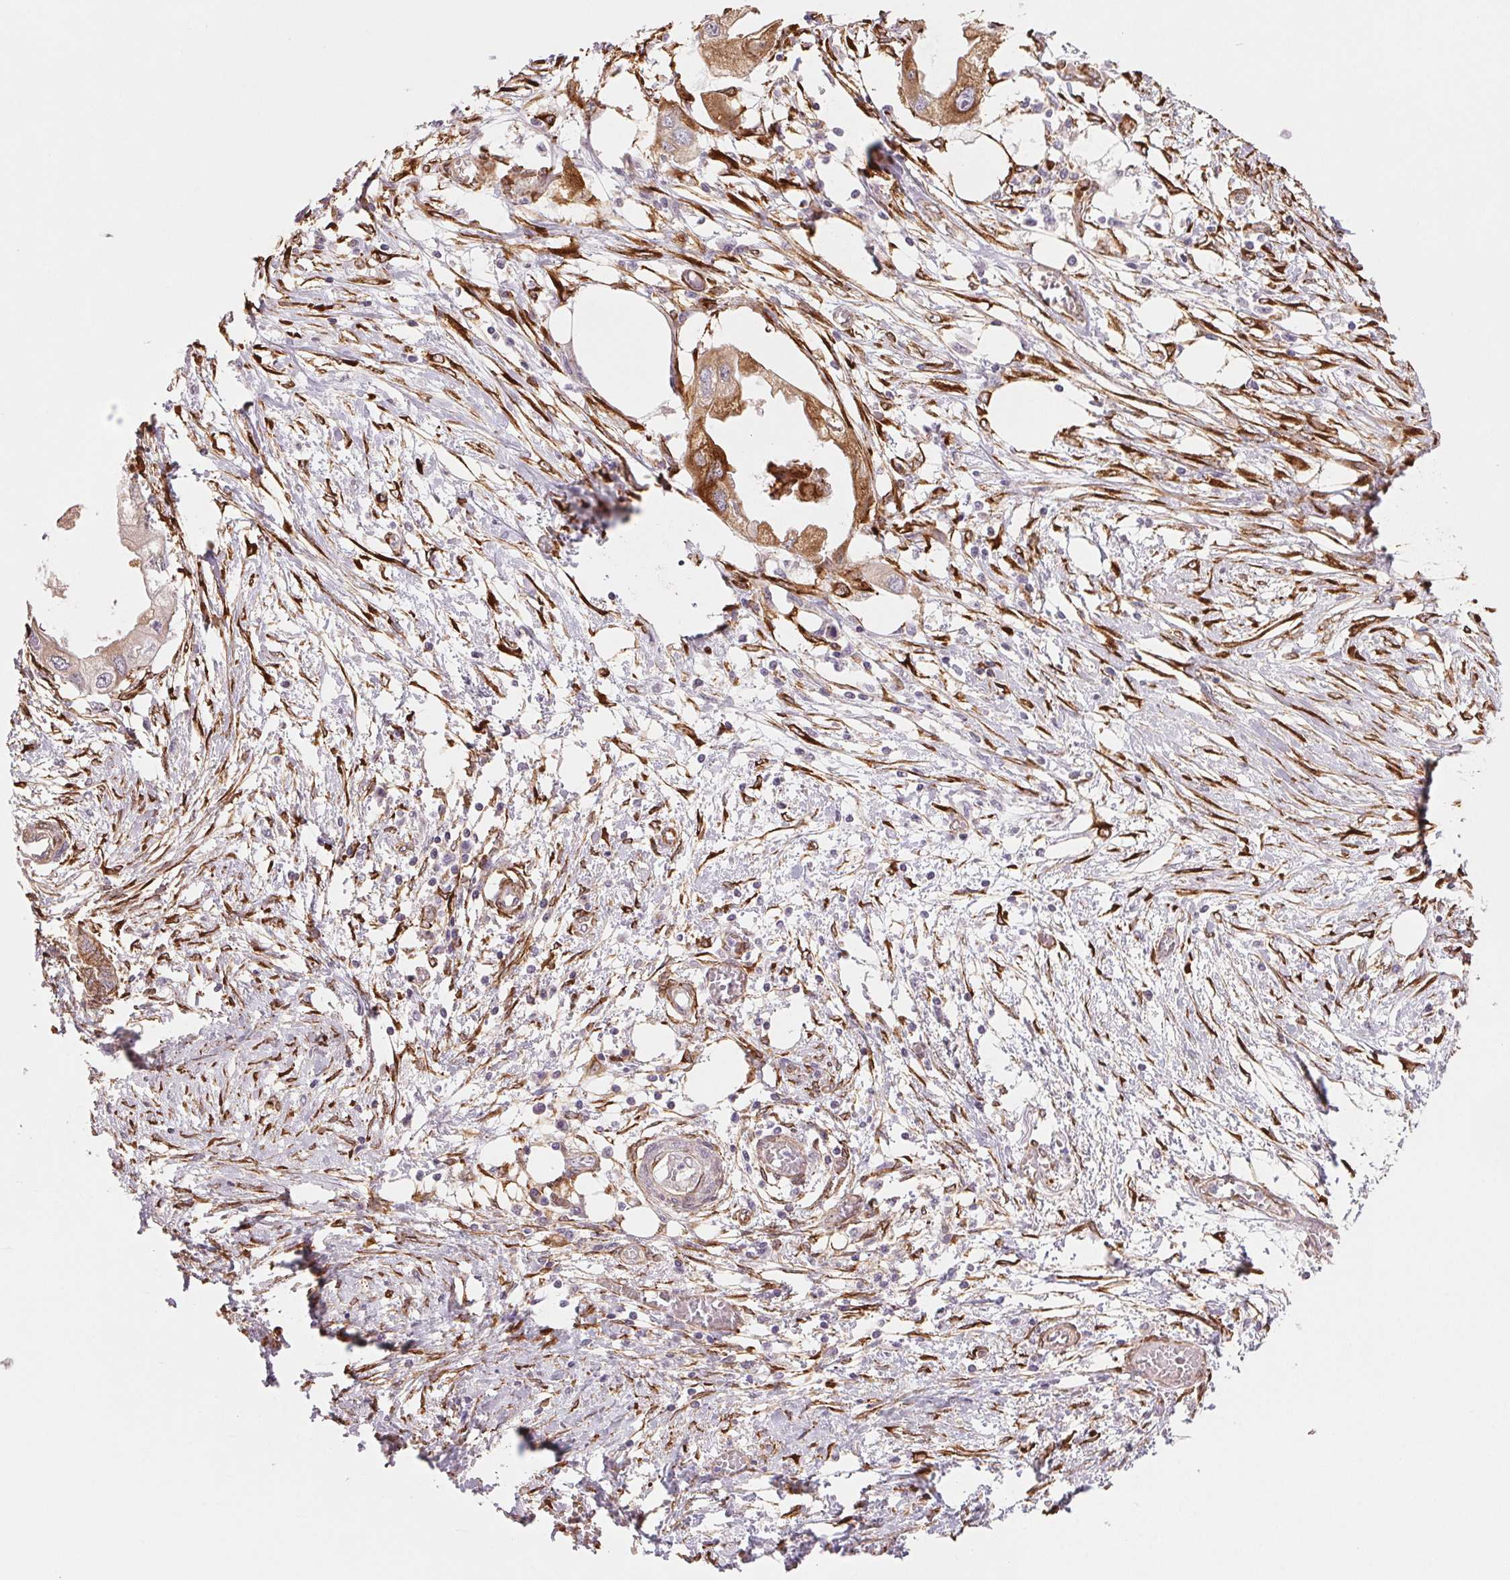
{"staining": {"intensity": "moderate", "quantity": "25%-75%", "location": "cytoplasmic/membranous"}, "tissue": "endometrial cancer", "cell_type": "Tumor cells", "image_type": "cancer", "snomed": [{"axis": "morphology", "description": "Adenocarcinoma, NOS"}, {"axis": "morphology", "description": "Adenocarcinoma, metastatic, NOS"}, {"axis": "topography", "description": "Adipose tissue"}, {"axis": "topography", "description": "Endometrium"}], "caption": "Endometrial cancer (adenocarcinoma) stained with a protein marker demonstrates moderate staining in tumor cells.", "gene": "FKBP10", "patient": {"sex": "female", "age": 67}}